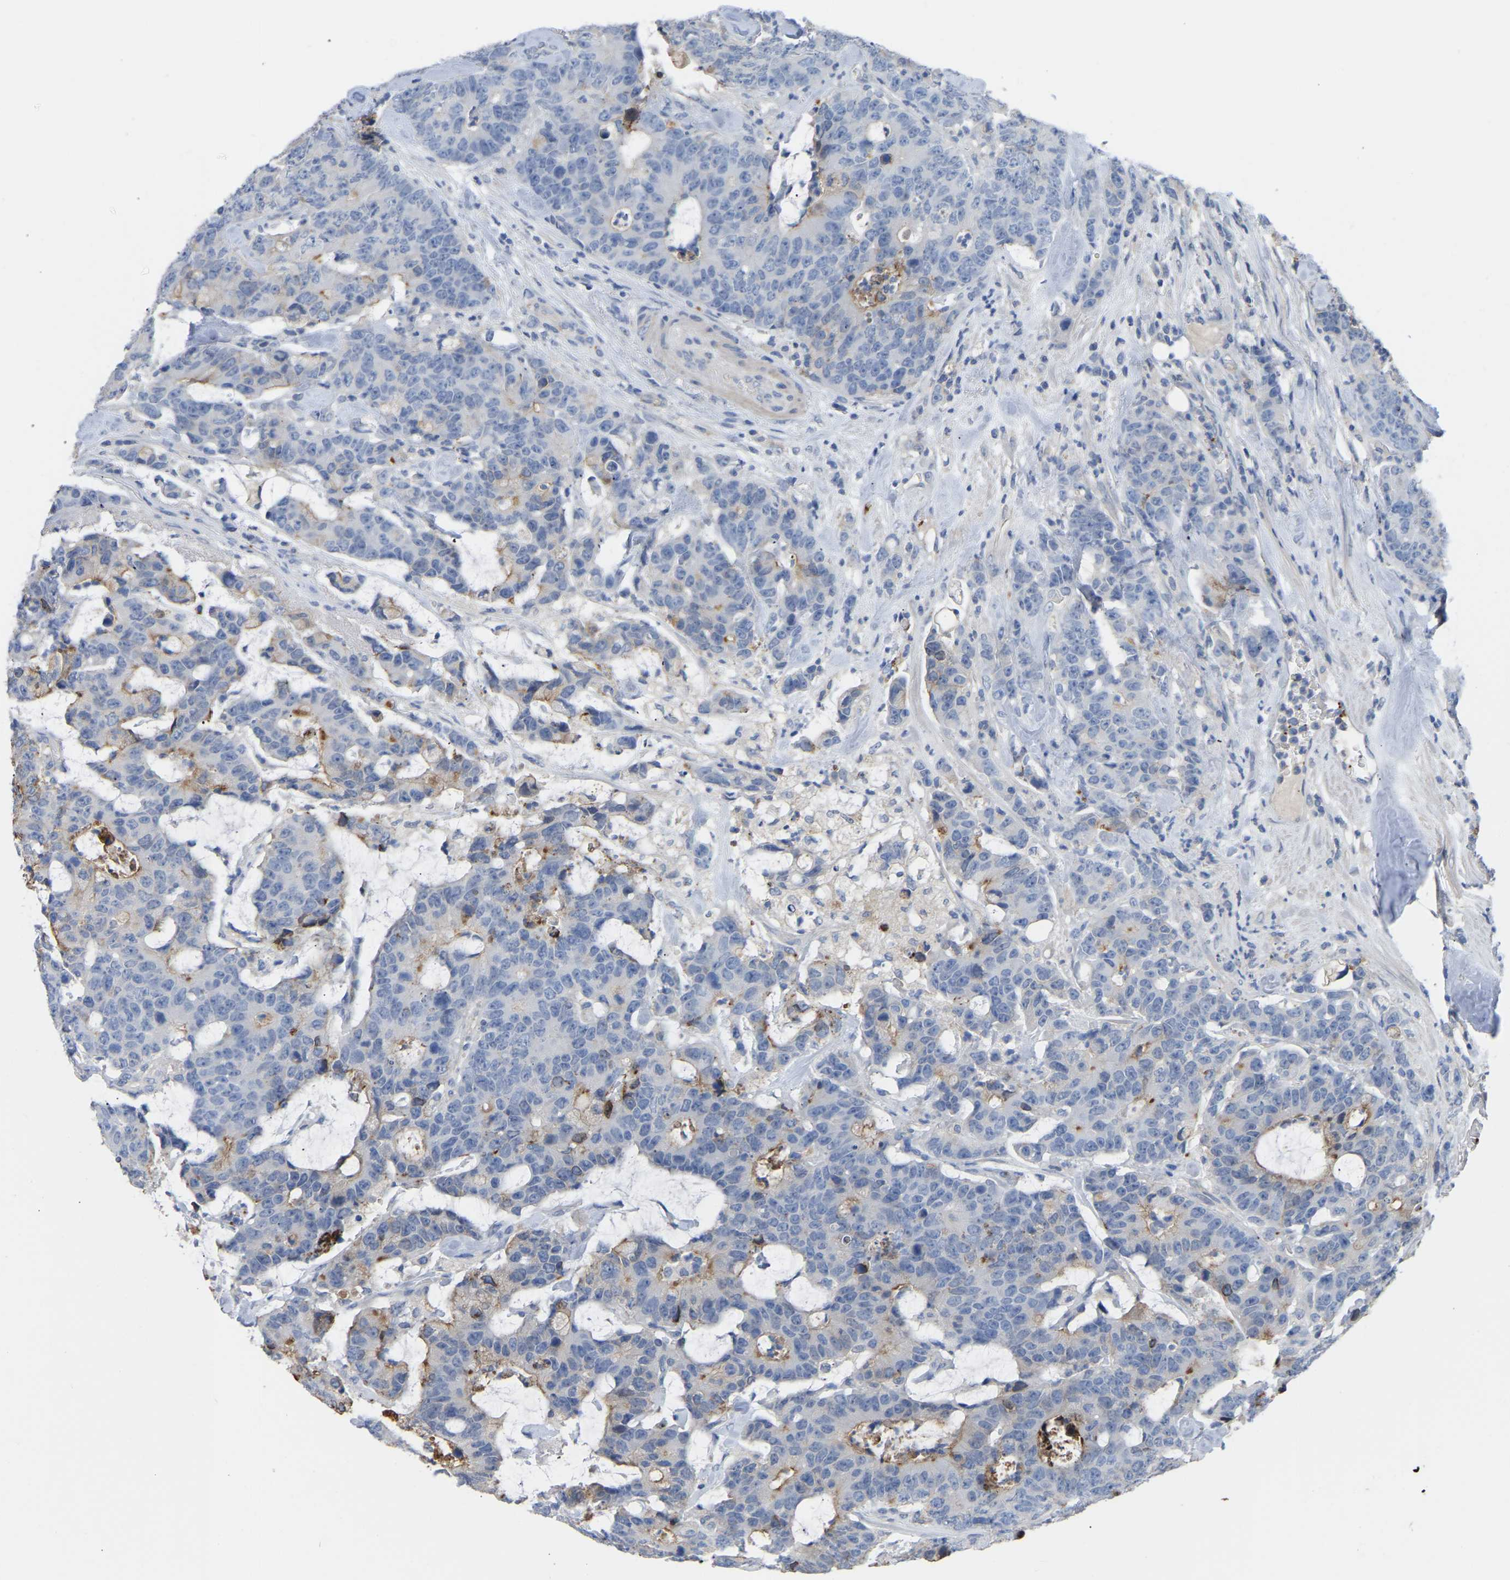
{"staining": {"intensity": "moderate", "quantity": "<25%", "location": "cytoplasmic/membranous"}, "tissue": "colorectal cancer", "cell_type": "Tumor cells", "image_type": "cancer", "snomed": [{"axis": "morphology", "description": "Adenocarcinoma, NOS"}, {"axis": "topography", "description": "Colon"}], "caption": "An immunohistochemistry (IHC) image of tumor tissue is shown. Protein staining in brown shows moderate cytoplasmic/membranous positivity in colorectal cancer within tumor cells. The protein is shown in brown color, while the nuclei are stained blue.", "gene": "ZNF449", "patient": {"sex": "female", "age": 86}}